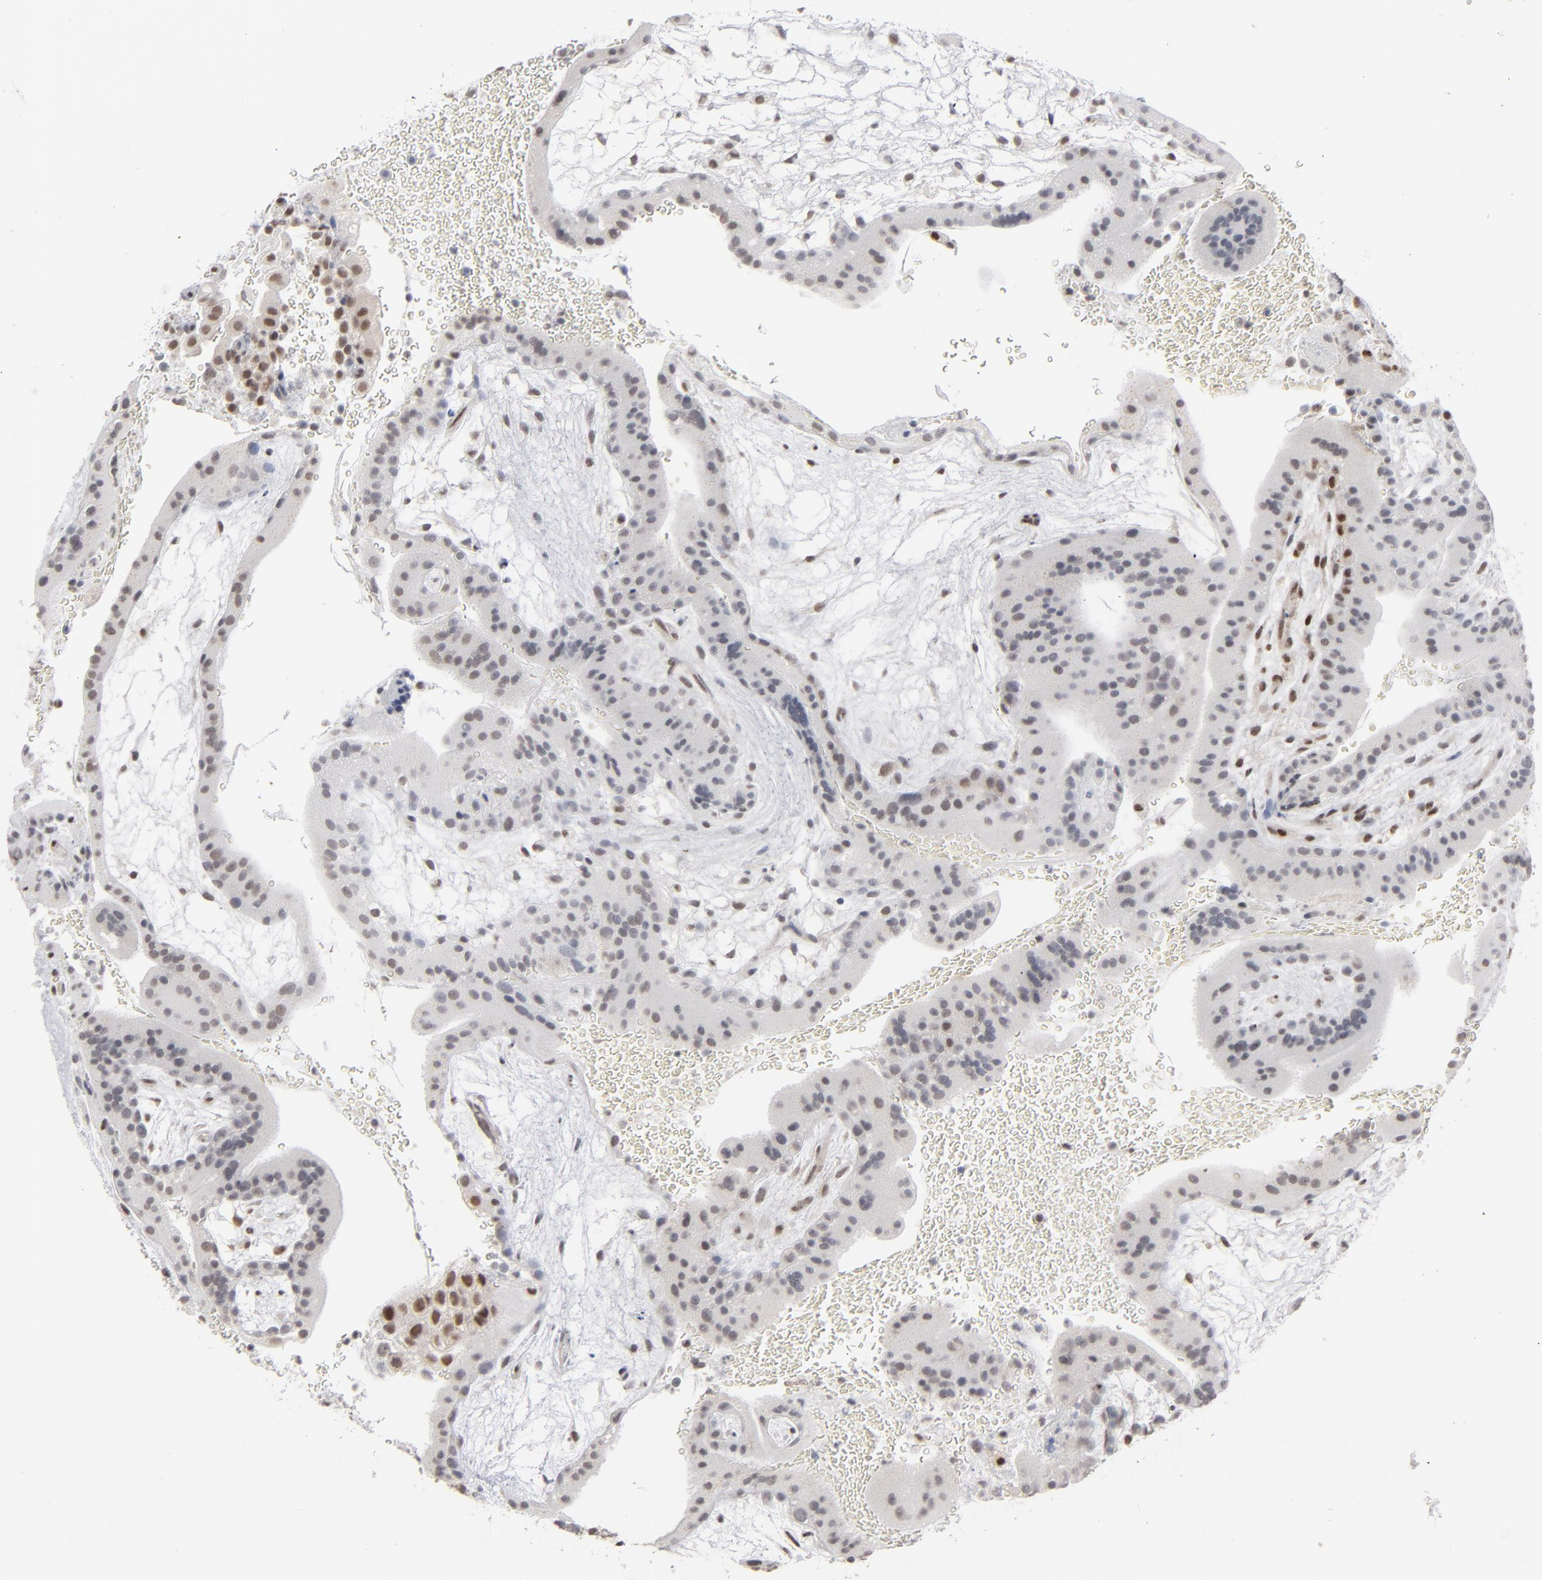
{"staining": {"intensity": "negative", "quantity": "none", "location": "none"}, "tissue": "placenta", "cell_type": "Trophoblastic cells", "image_type": "normal", "snomed": [{"axis": "morphology", "description": "Normal tissue, NOS"}, {"axis": "topography", "description": "Placenta"}], "caption": "DAB immunohistochemical staining of benign human placenta reveals no significant expression in trophoblastic cells.", "gene": "IRF9", "patient": {"sex": "female", "age": 19}}